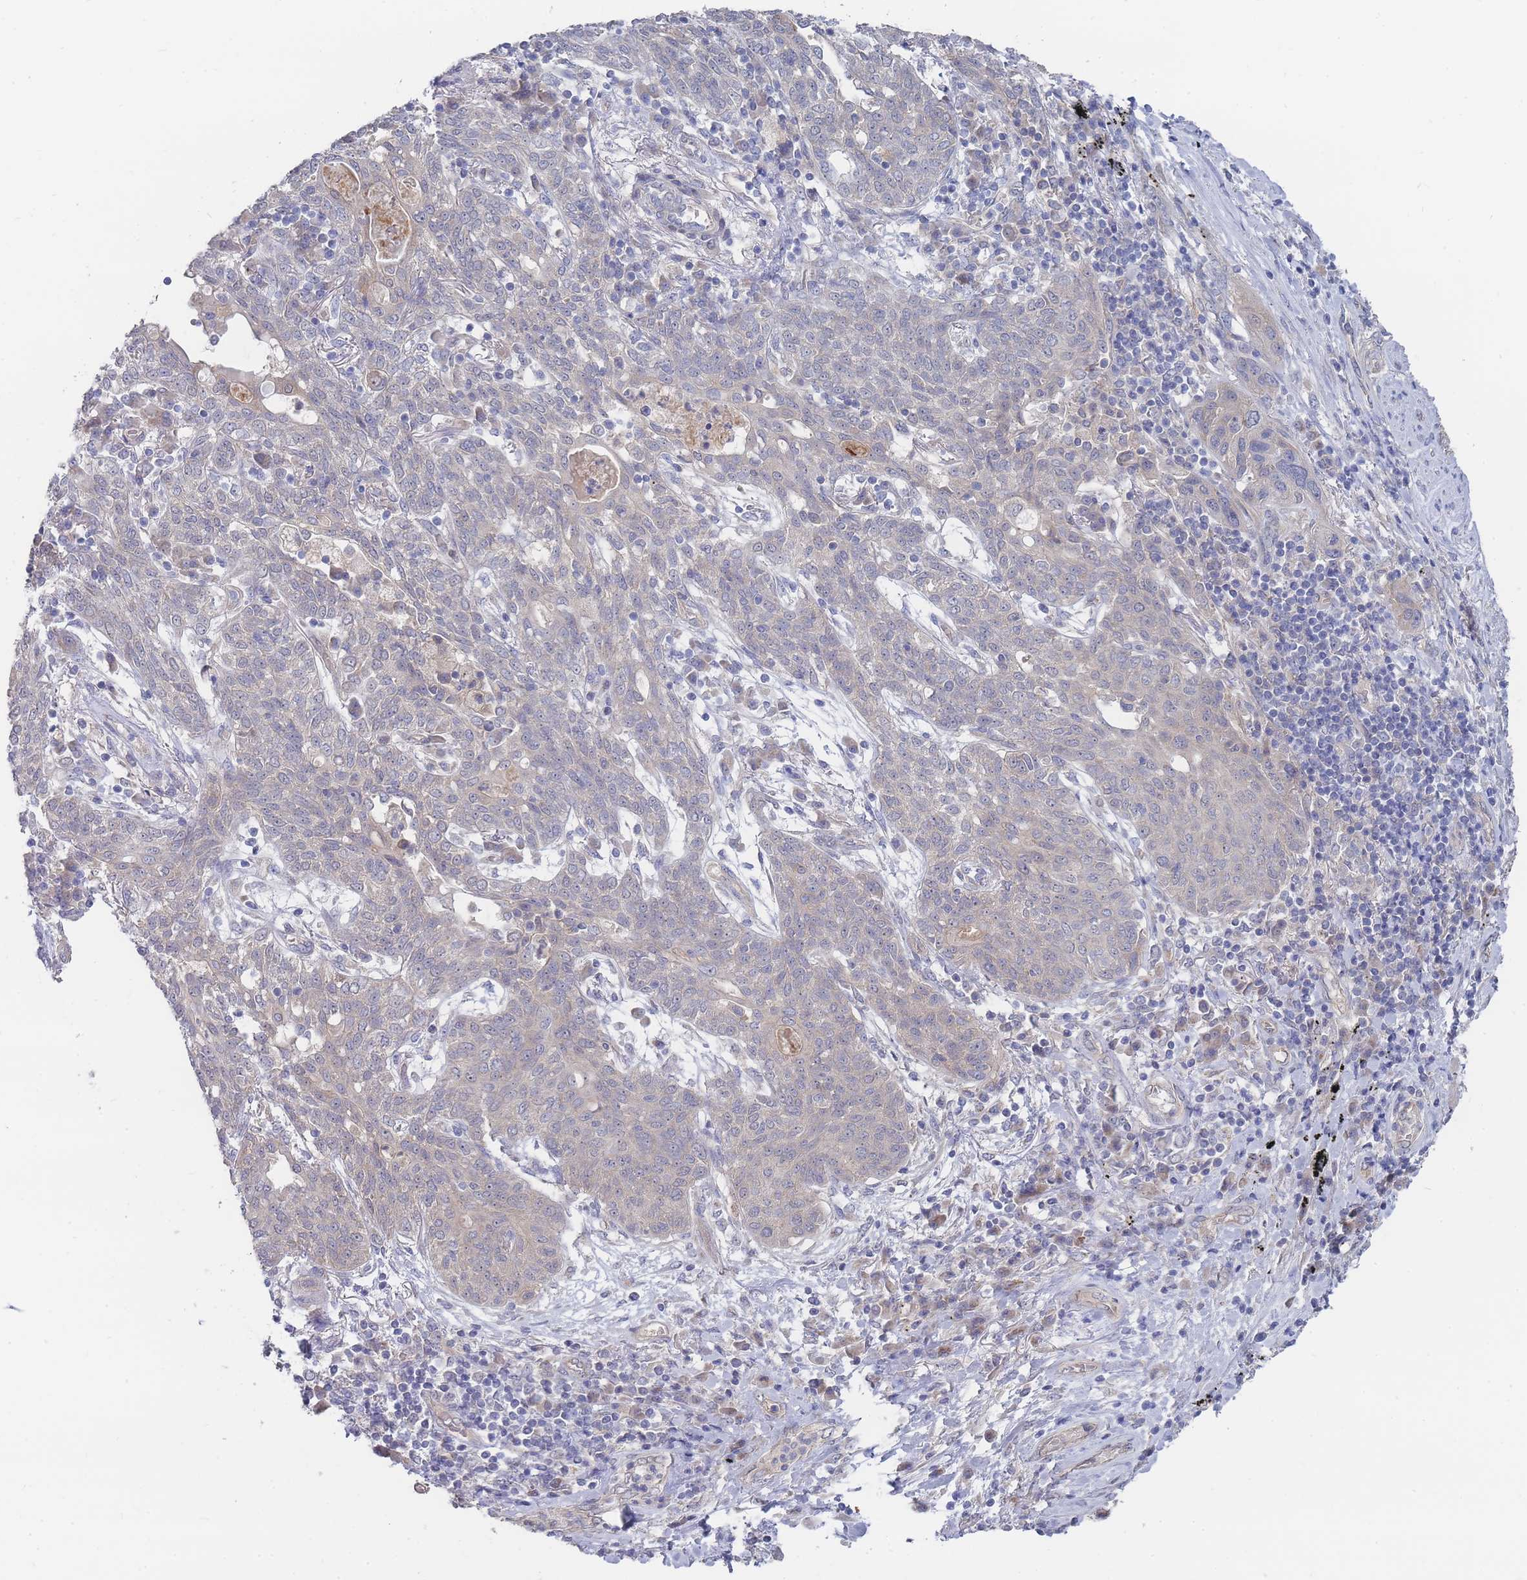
{"staining": {"intensity": "negative", "quantity": "none", "location": "none"}, "tissue": "lung cancer", "cell_type": "Tumor cells", "image_type": "cancer", "snomed": [{"axis": "morphology", "description": "Squamous cell carcinoma, NOS"}, {"axis": "topography", "description": "Lung"}], "caption": "This is an IHC photomicrograph of lung squamous cell carcinoma. There is no staining in tumor cells.", "gene": "NUB1", "patient": {"sex": "female", "age": 70}}